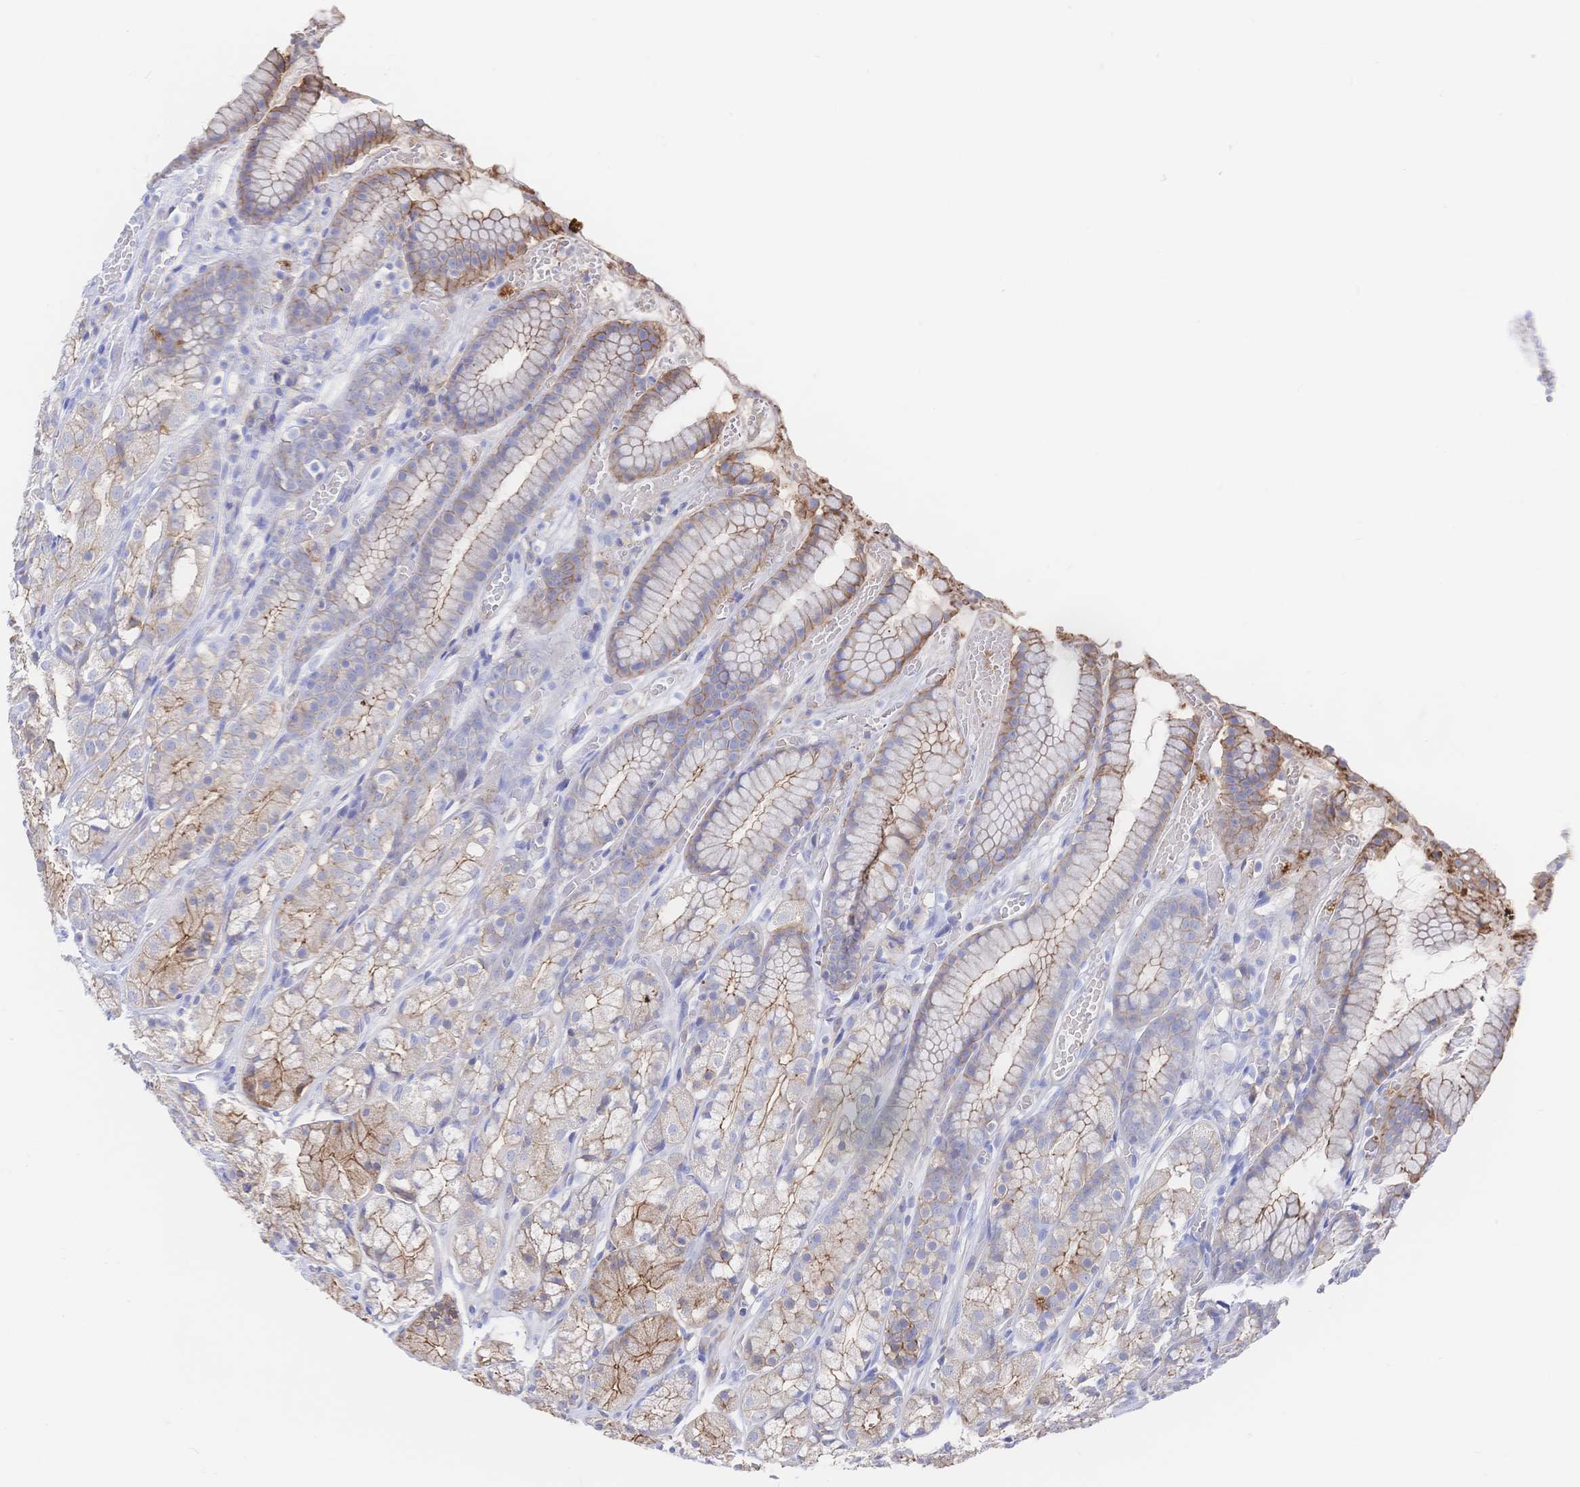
{"staining": {"intensity": "moderate", "quantity": "<25%", "location": "cytoplasmic/membranous"}, "tissue": "stomach", "cell_type": "Glandular cells", "image_type": "normal", "snomed": [{"axis": "morphology", "description": "Normal tissue, NOS"}, {"axis": "topography", "description": "Smooth muscle"}, {"axis": "topography", "description": "Stomach"}], "caption": "High-power microscopy captured an IHC micrograph of benign stomach, revealing moderate cytoplasmic/membranous positivity in approximately <25% of glandular cells. Immunohistochemistry (ihc) stains the protein in brown and the nuclei are stained blue.", "gene": "F11R", "patient": {"sex": "male", "age": 70}}